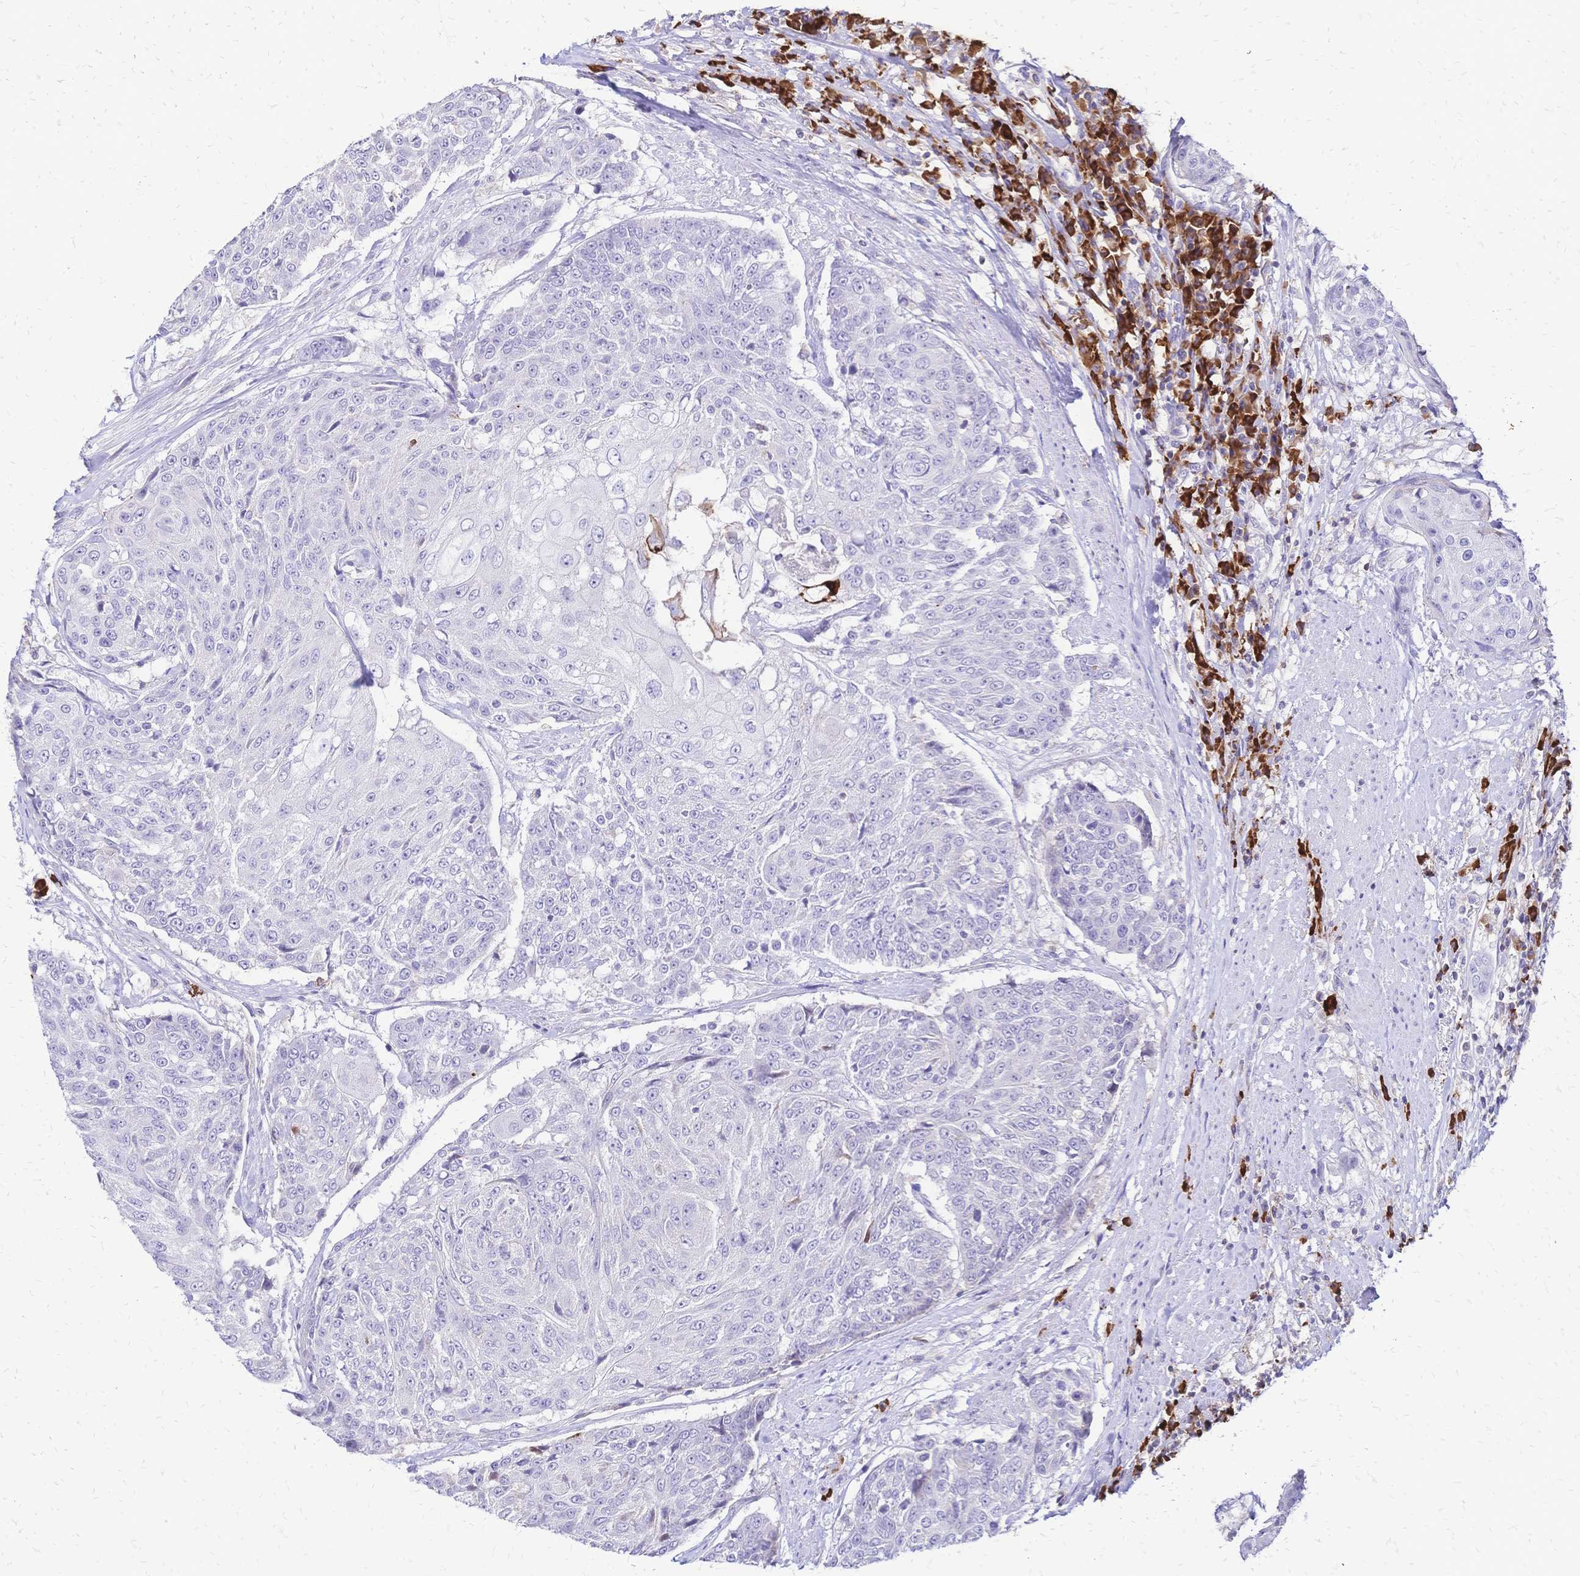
{"staining": {"intensity": "negative", "quantity": "none", "location": "none"}, "tissue": "urothelial cancer", "cell_type": "Tumor cells", "image_type": "cancer", "snomed": [{"axis": "morphology", "description": "Urothelial carcinoma, High grade"}, {"axis": "topography", "description": "Urinary bladder"}], "caption": "DAB (3,3'-diaminobenzidine) immunohistochemical staining of human urothelial cancer exhibits no significant expression in tumor cells.", "gene": "IL2RA", "patient": {"sex": "female", "age": 63}}